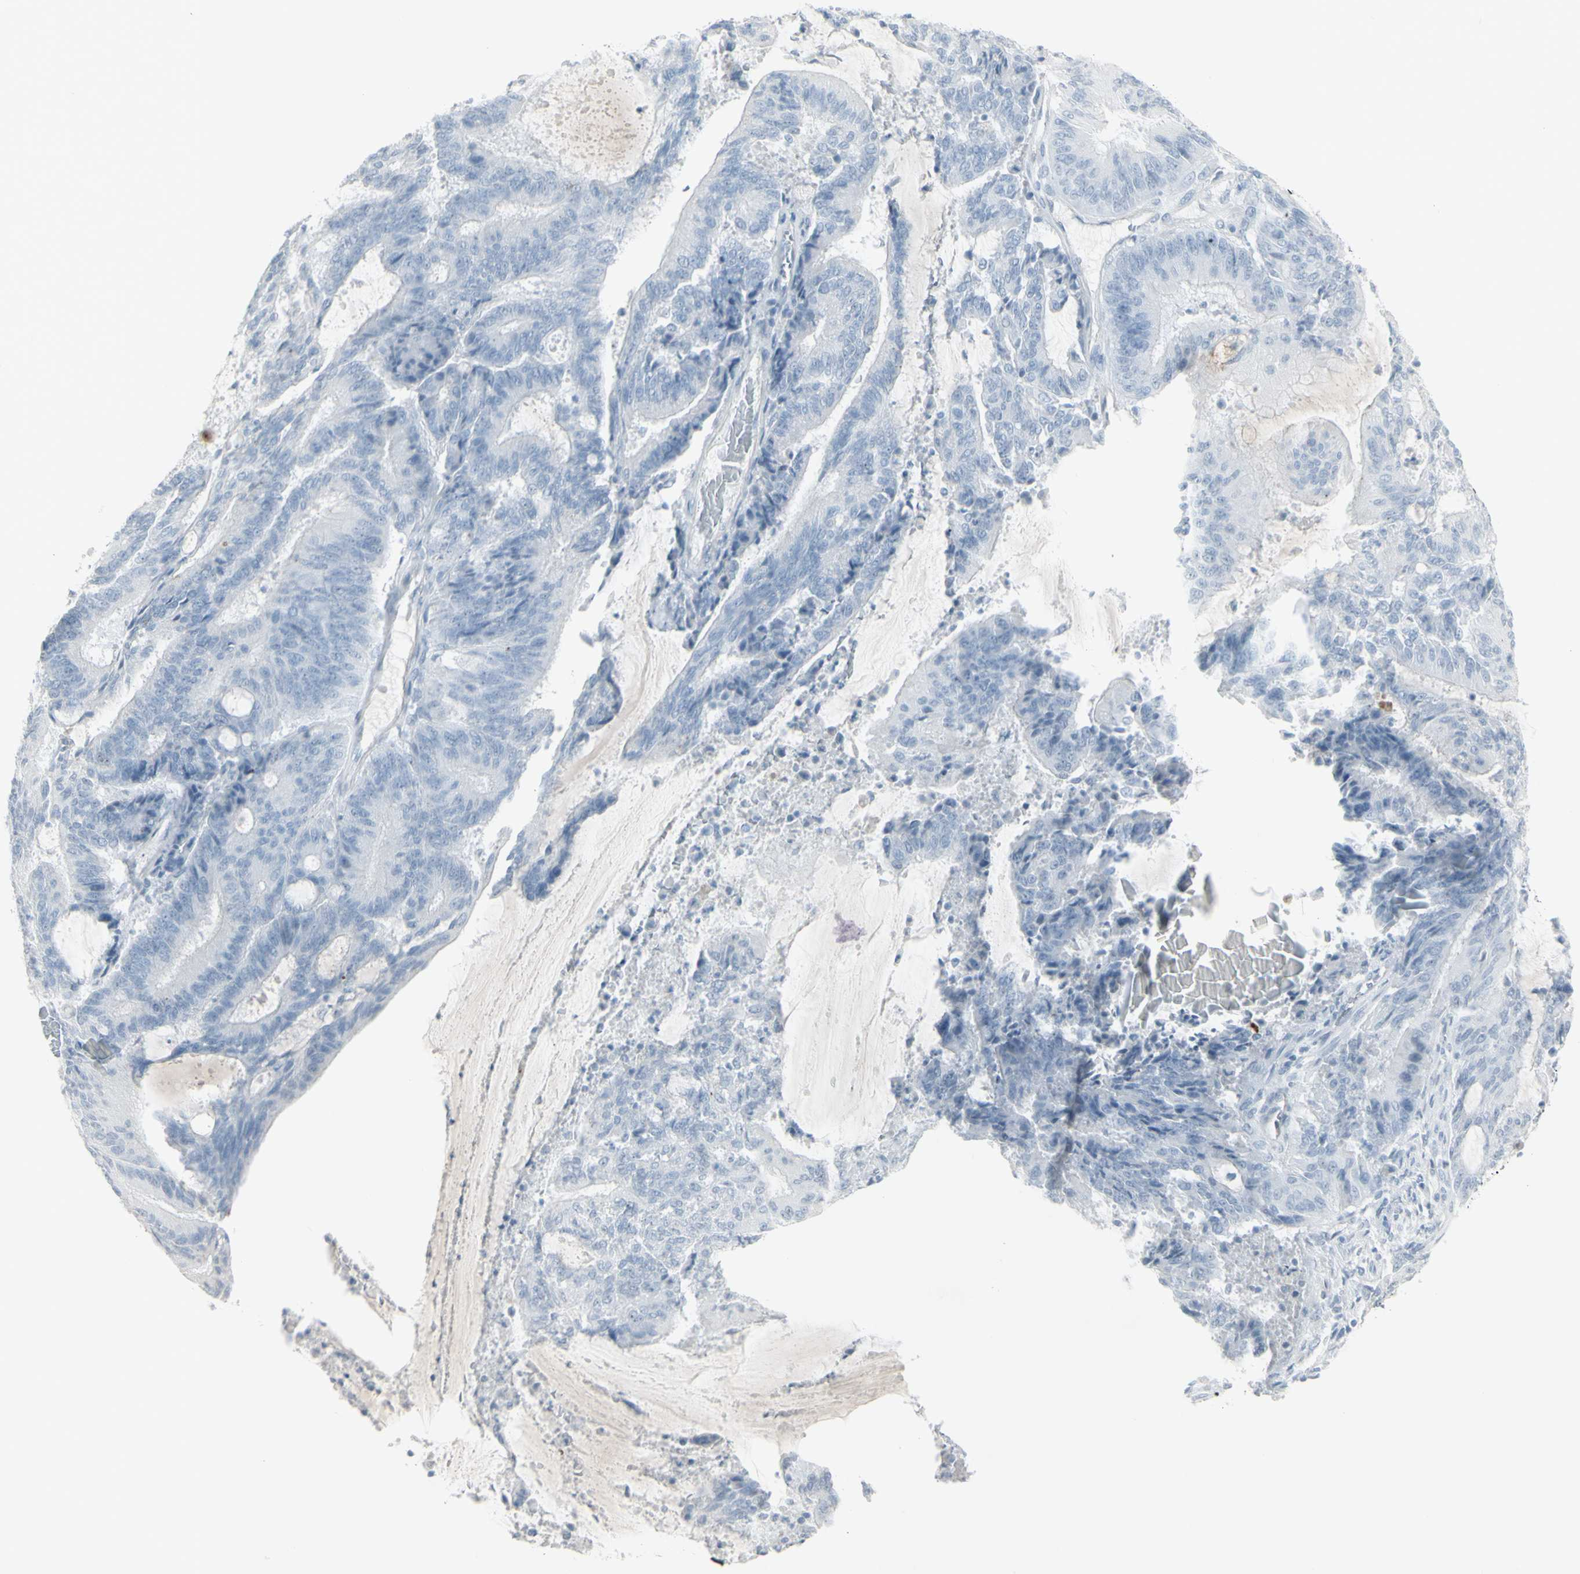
{"staining": {"intensity": "negative", "quantity": "none", "location": "none"}, "tissue": "liver cancer", "cell_type": "Tumor cells", "image_type": "cancer", "snomed": [{"axis": "morphology", "description": "Cholangiocarcinoma"}, {"axis": "topography", "description": "Liver"}], "caption": "Tumor cells are negative for brown protein staining in liver cancer (cholangiocarcinoma). (Brightfield microscopy of DAB (3,3'-diaminobenzidine) IHC at high magnification).", "gene": "YBX2", "patient": {"sex": "female", "age": 73}}